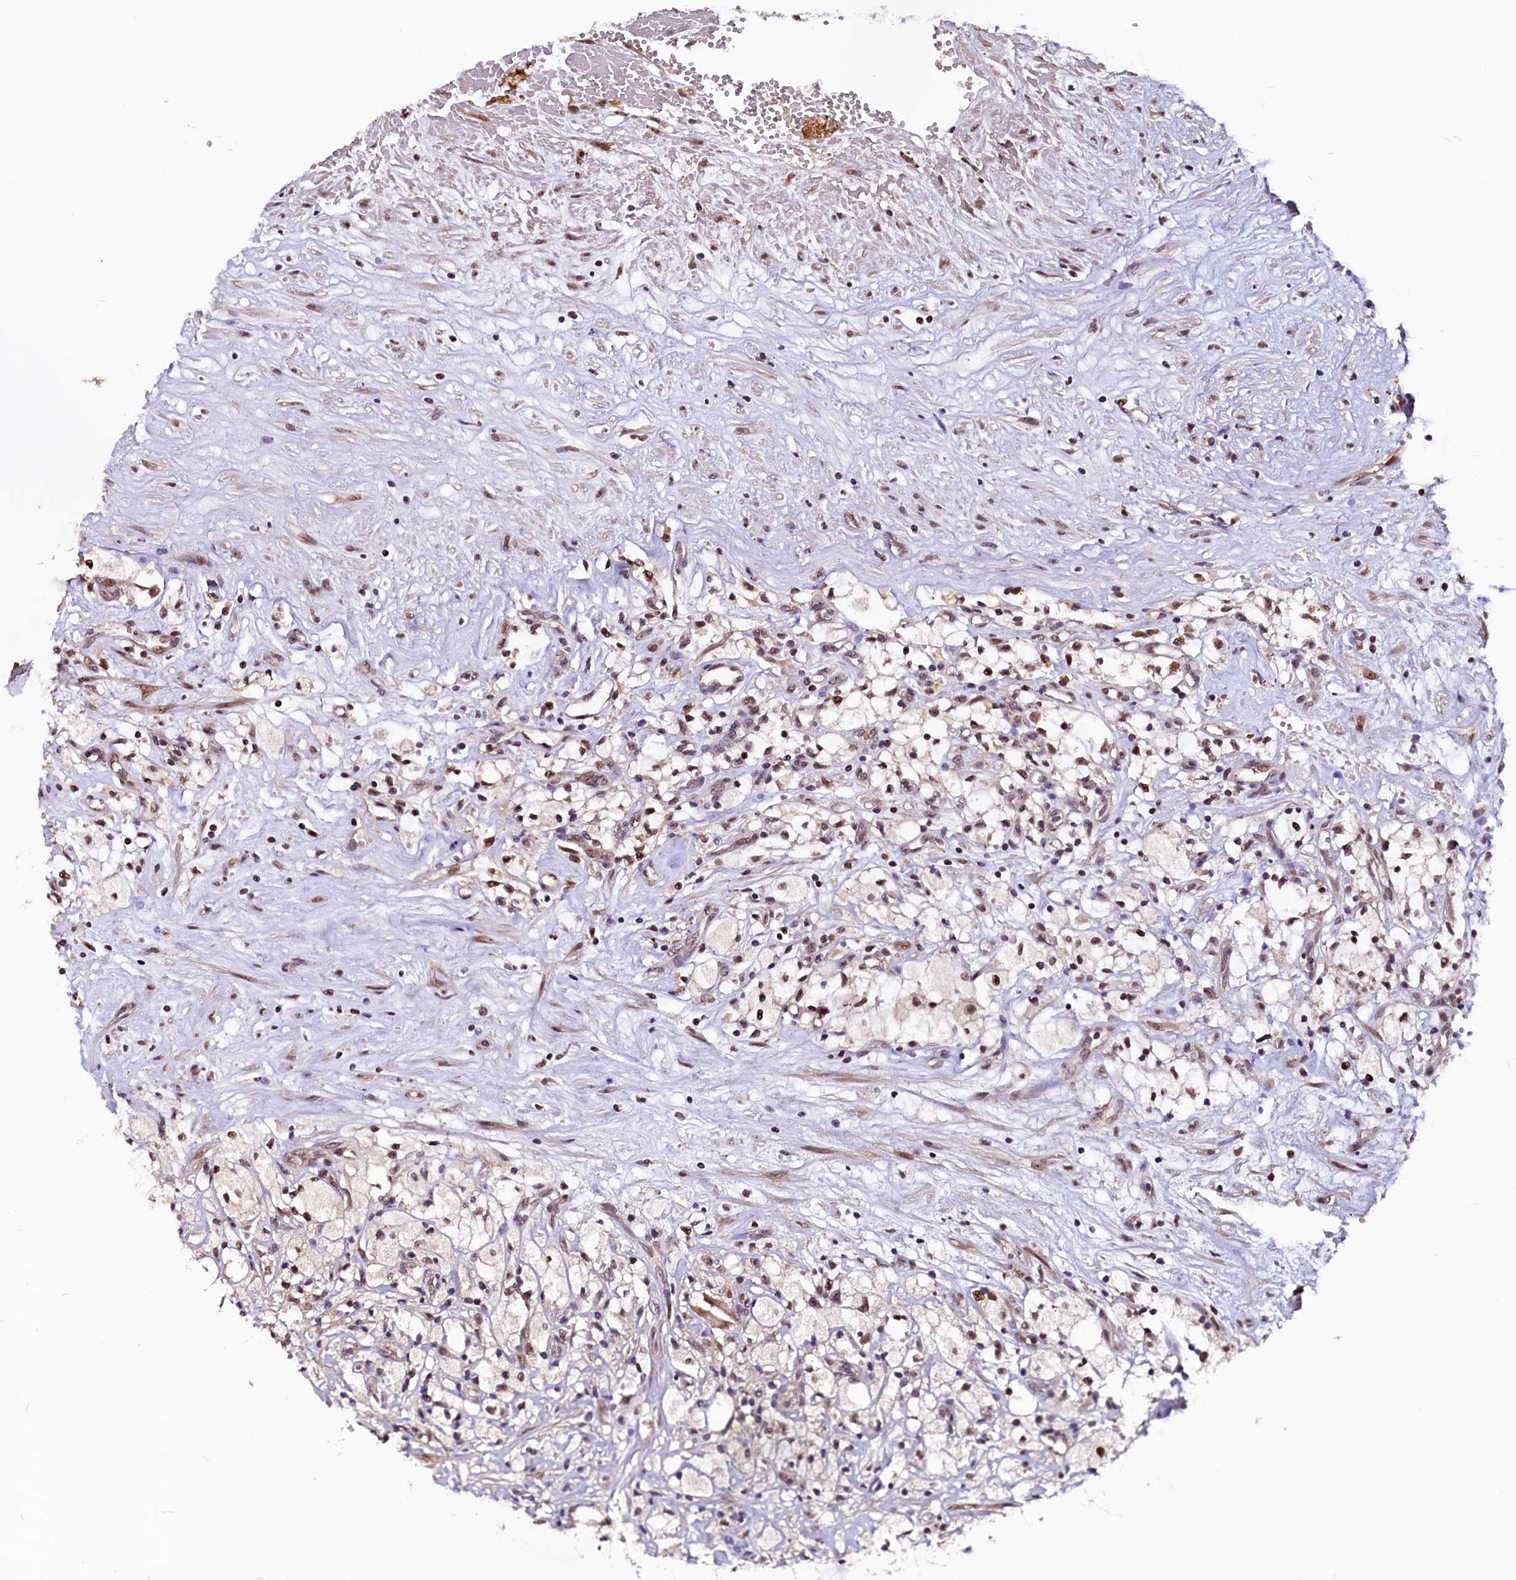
{"staining": {"intensity": "weak", "quantity": "25%-75%", "location": "nuclear"}, "tissue": "renal cancer", "cell_type": "Tumor cells", "image_type": "cancer", "snomed": [{"axis": "morphology", "description": "Adenocarcinoma, NOS"}, {"axis": "topography", "description": "Kidney"}], "caption": "The micrograph demonstrates a brown stain indicating the presence of a protein in the nuclear of tumor cells in renal cancer (adenocarcinoma).", "gene": "RNMT", "patient": {"sex": "male", "age": 59}}